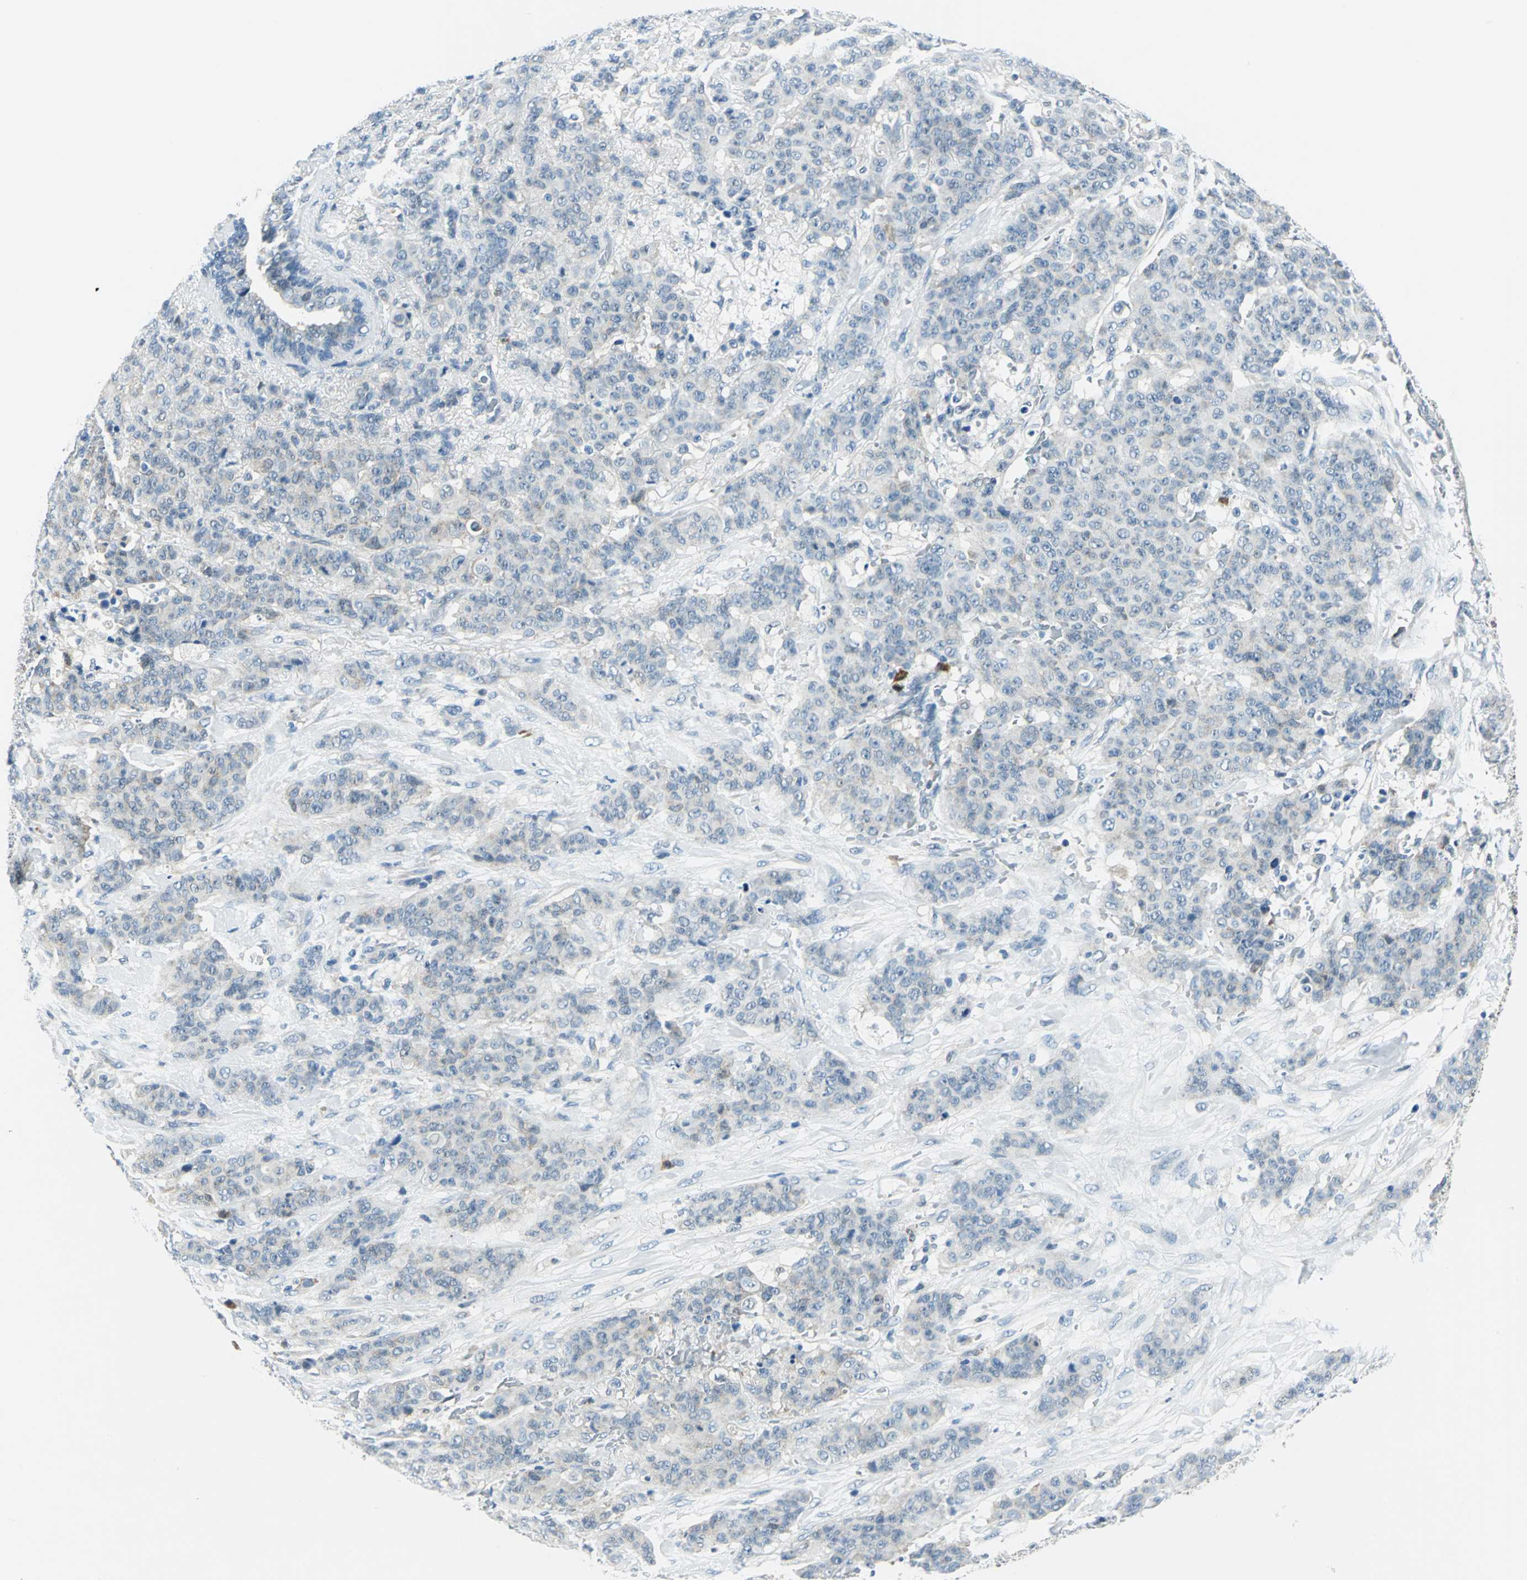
{"staining": {"intensity": "weak", "quantity": "25%-75%", "location": "cytoplasmic/membranous"}, "tissue": "breast cancer", "cell_type": "Tumor cells", "image_type": "cancer", "snomed": [{"axis": "morphology", "description": "Duct carcinoma"}, {"axis": "topography", "description": "Breast"}], "caption": "The image exhibits a brown stain indicating the presence of a protein in the cytoplasmic/membranous of tumor cells in breast cancer (intraductal carcinoma).", "gene": "AKR1A1", "patient": {"sex": "female", "age": 40}}